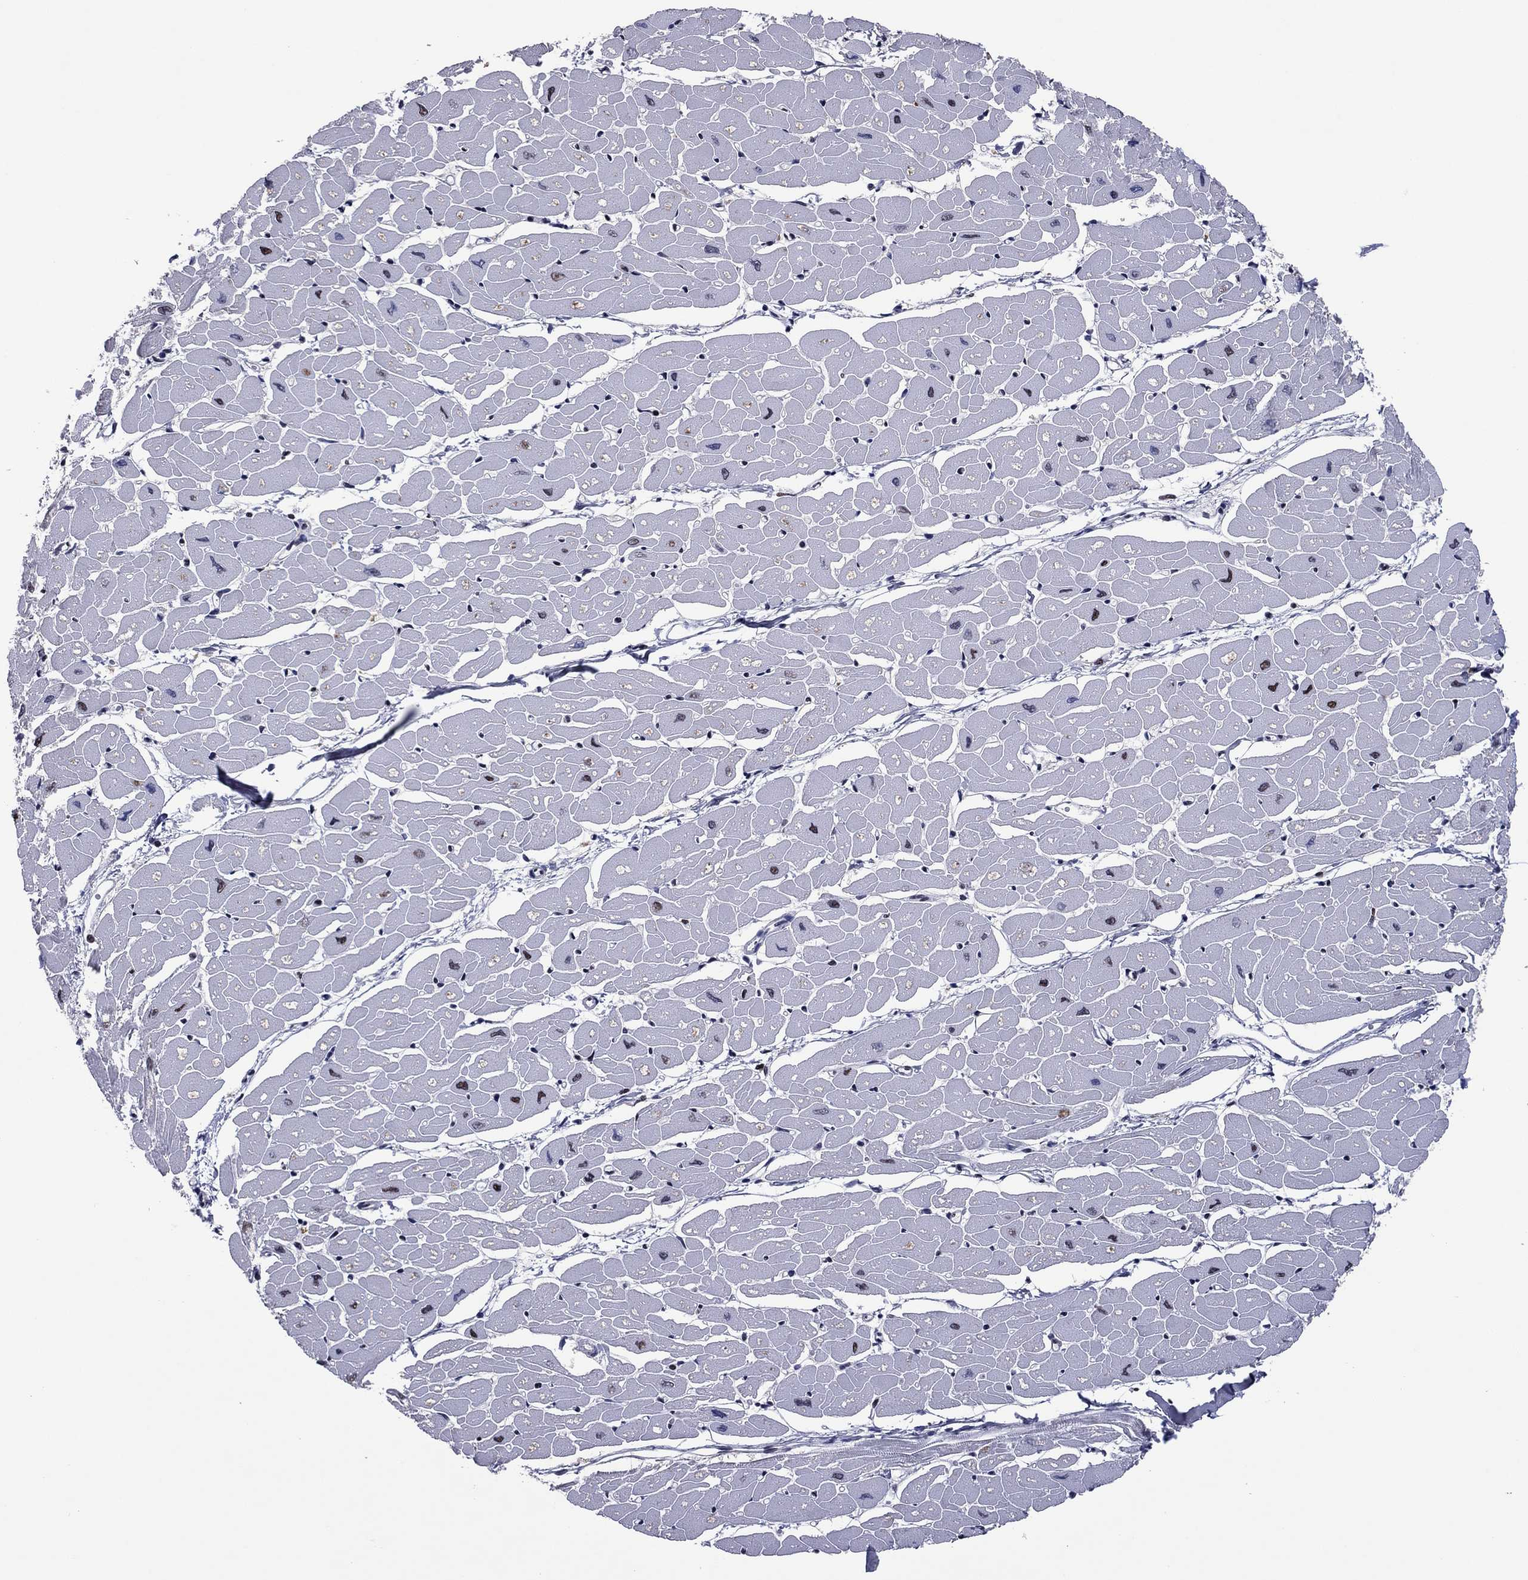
{"staining": {"intensity": "negative", "quantity": "none", "location": "none"}, "tissue": "heart muscle", "cell_type": "Cardiomyocytes", "image_type": "normal", "snomed": [{"axis": "morphology", "description": "Normal tissue, NOS"}, {"axis": "topography", "description": "Heart"}], "caption": "Immunohistochemistry (IHC) photomicrograph of normal human heart muscle stained for a protein (brown), which demonstrates no positivity in cardiomyocytes.", "gene": "TYMS", "patient": {"sex": "male", "age": 57}}